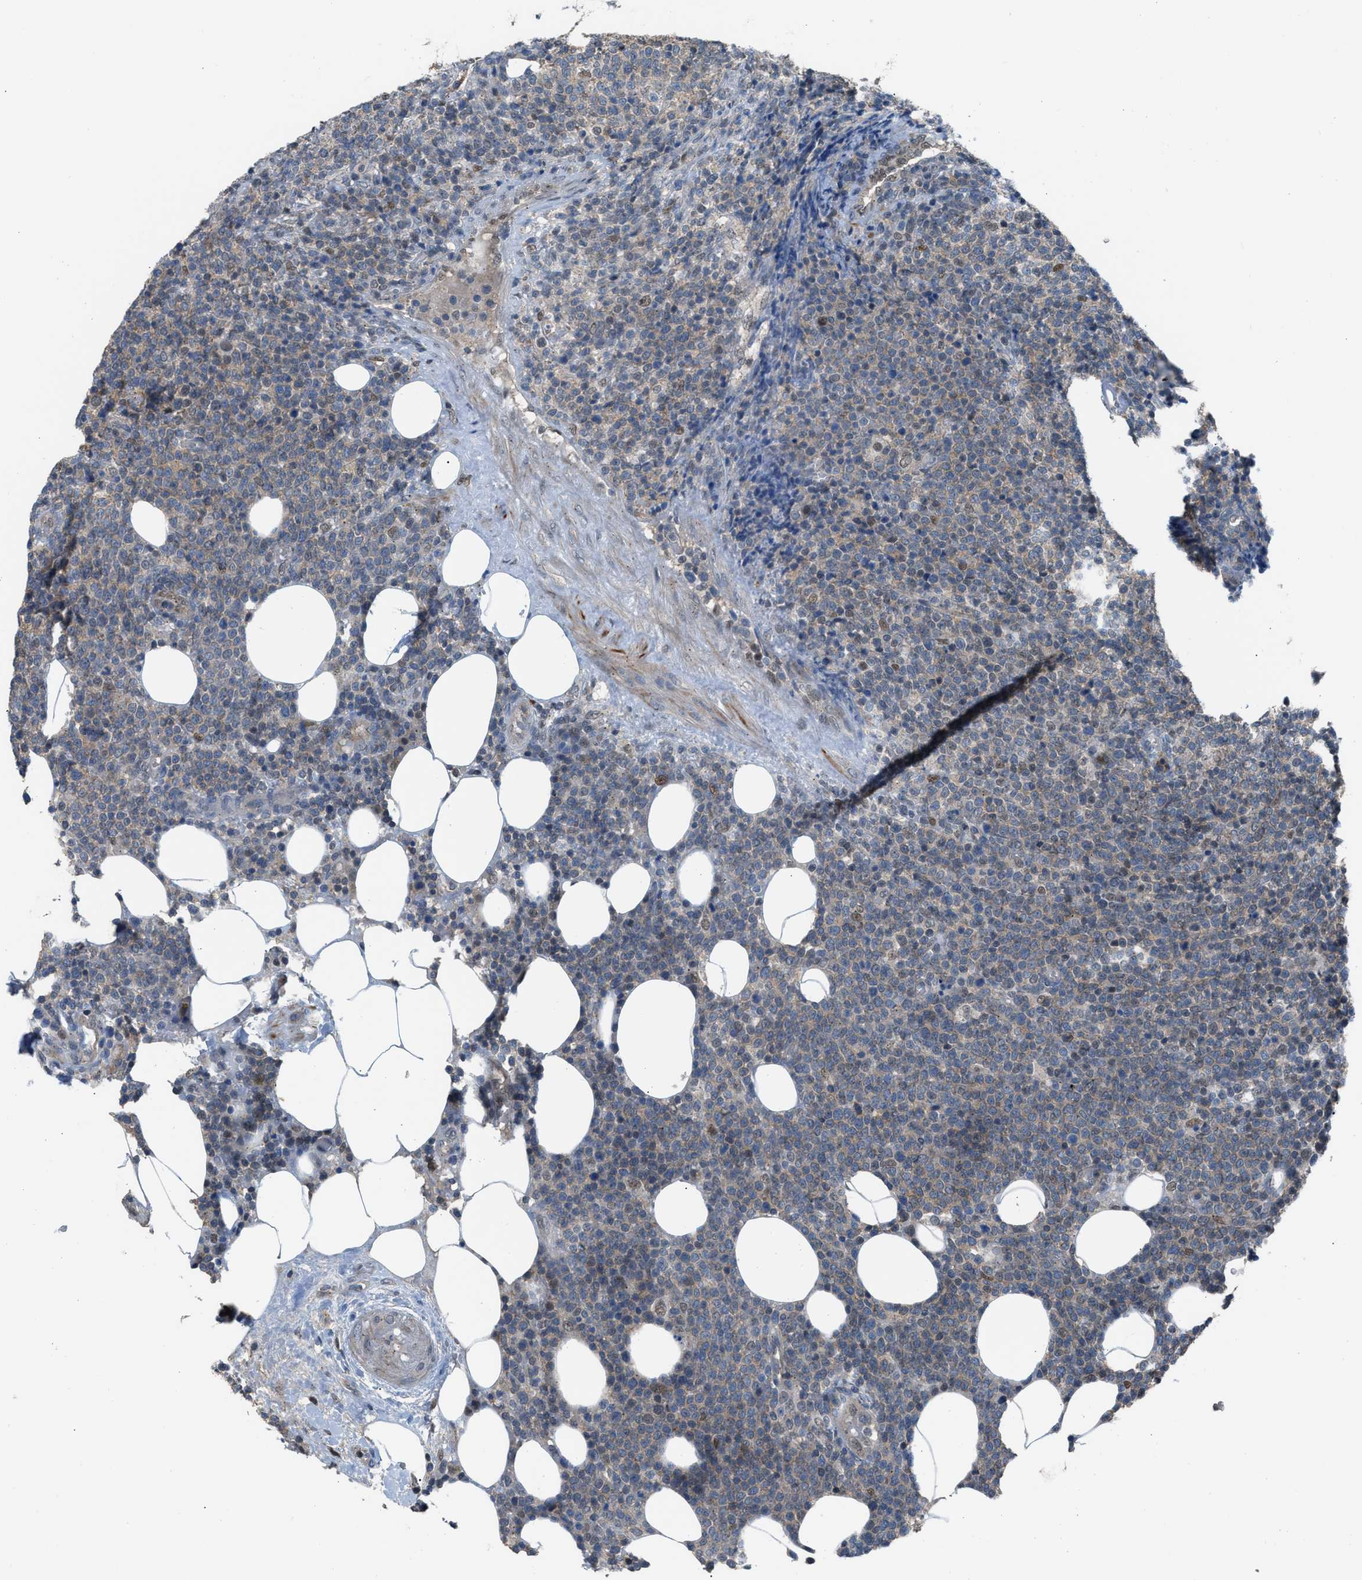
{"staining": {"intensity": "weak", "quantity": "25%-75%", "location": "cytoplasmic/membranous,nuclear"}, "tissue": "lymphoma", "cell_type": "Tumor cells", "image_type": "cancer", "snomed": [{"axis": "morphology", "description": "Malignant lymphoma, non-Hodgkin's type, High grade"}, {"axis": "topography", "description": "Lymph node"}], "caption": "About 25%-75% of tumor cells in human high-grade malignant lymphoma, non-Hodgkin's type demonstrate weak cytoplasmic/membranous and nuclear protein expression as visualized by brown immunohistochemical staining.", "gene": "CRTC1", "patient": {"sex": "male", "age": 61}}